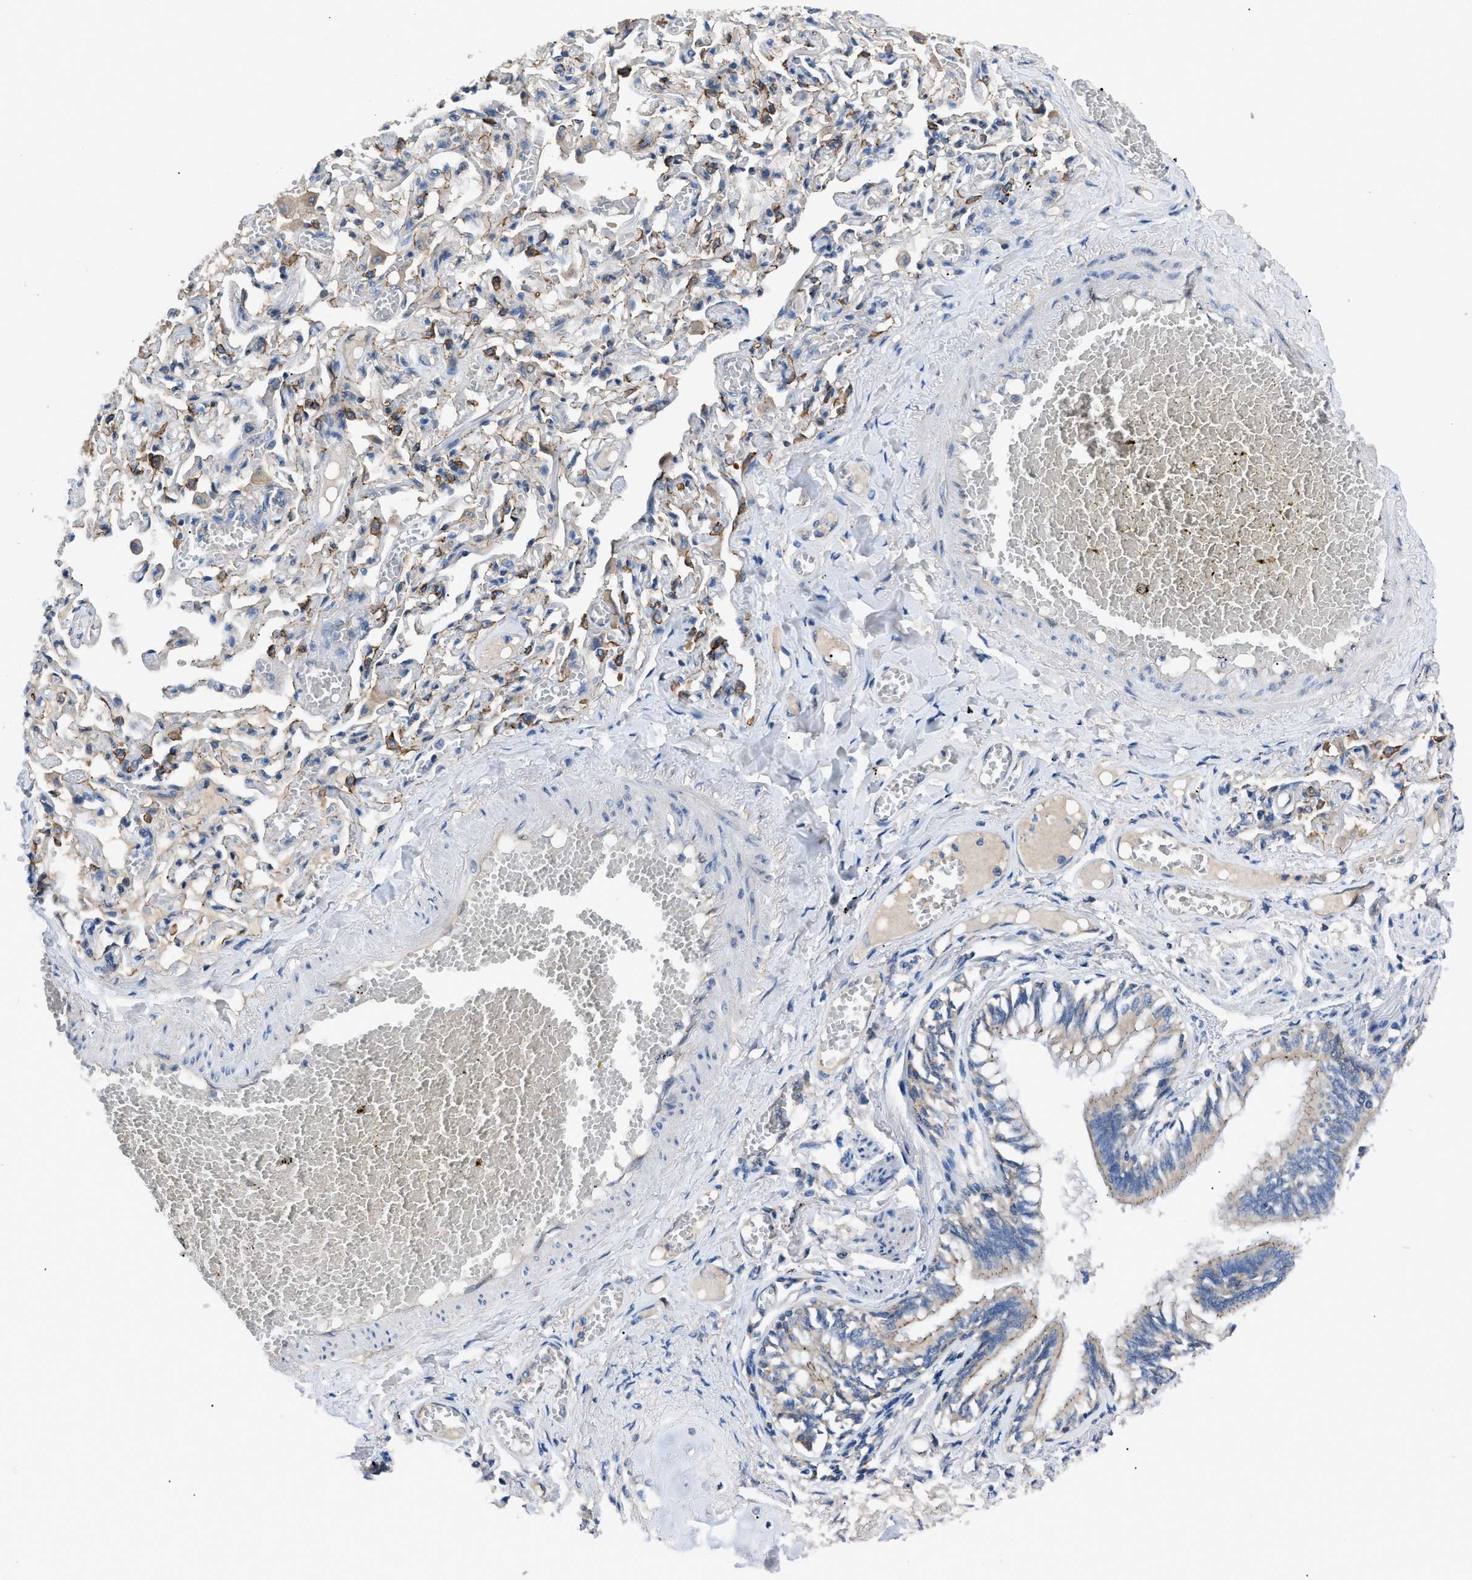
{"staining": {"intensity": "weak", "quantity": "25%-75%", "location": "cytoplasmic/membranous"}, "tissue": "bronchus", "cell_type": "Respiratory epithelial cells", "image_type": "normal", "snomed": [{"axis": "morphology", "description": "Normal tissue, NOS"}, {"axis": "morphology", "description": "Inflammation, NOS"}, {"axis": "topography", "description": "Cartilage tissue"}, {"axis": "topography", "description": "Lung"}], "caption": "Immunohistochemical staining of unremarkable bronchus shows 25%-75% levels of weak cytoplasmic/membranous protein positivity in about 25%-75% of respiratory epithelial cells. The staining was performed using DAB (3,3'-diaminobenzidine), with brown indicating positive protein expression. Nuclei are stained blue with hematoxylin.", "gene": "ZDHHC24", "patient": {"sex": "male", "age": 71}}